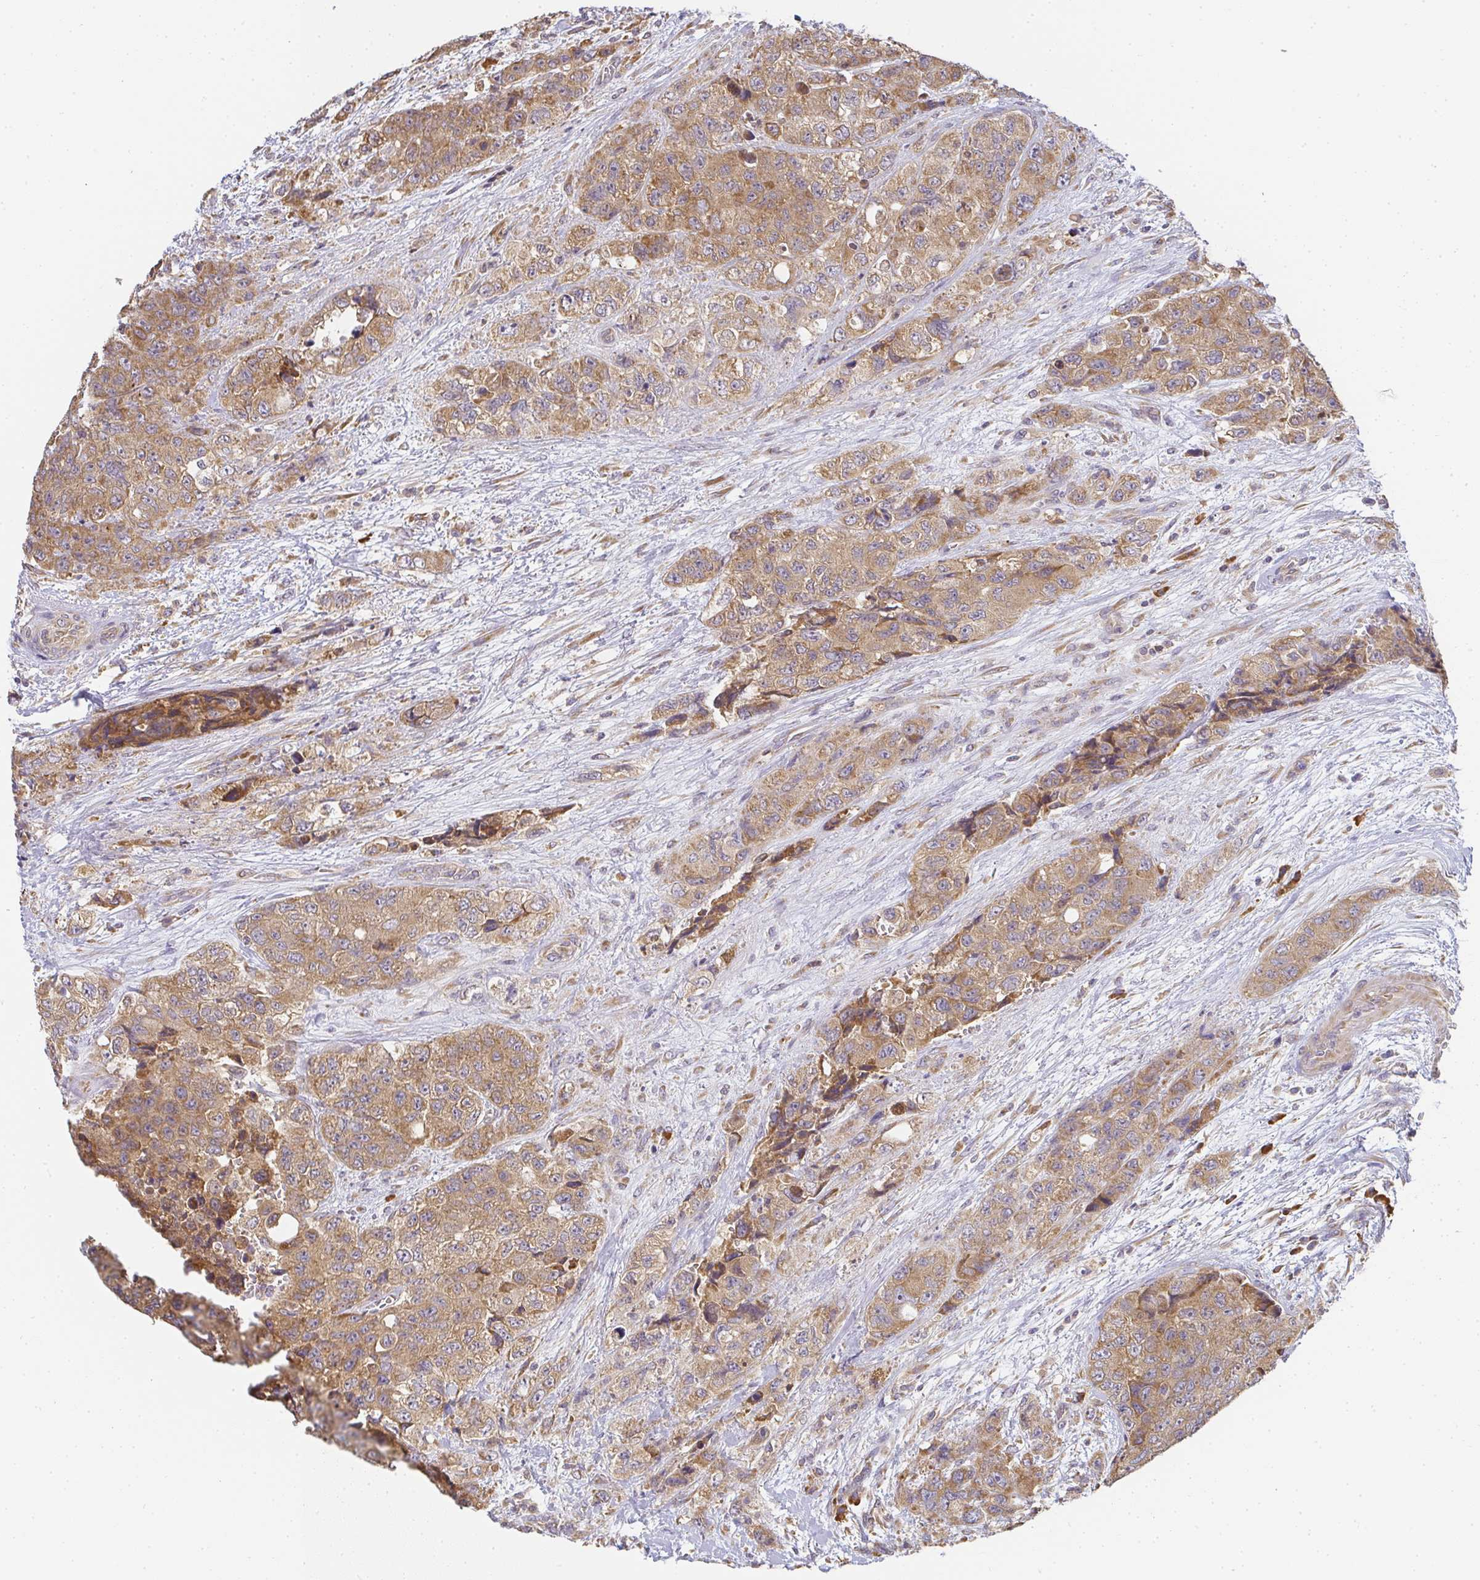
{"staining": {"intensity": "moderate", "quantity": ">75%", "location": "cytoplasmic/membranous"}, "tissue": "urothelial cancer", "cell_type": "Tumor cells", "image_type": "cancer", "snomed": [{"axis": "morphology", "description": "Urothelial carcinoma, High grade"}, {"axis": "topography", "description": "Urinary bladder"}], "caption": "Urothelial carcinoma (high-grade) stained with a protein marker reveals moderate staining in tumor cells.", "gene": "SLC35B3", "patient": {"sex": "female", "age": 78}}